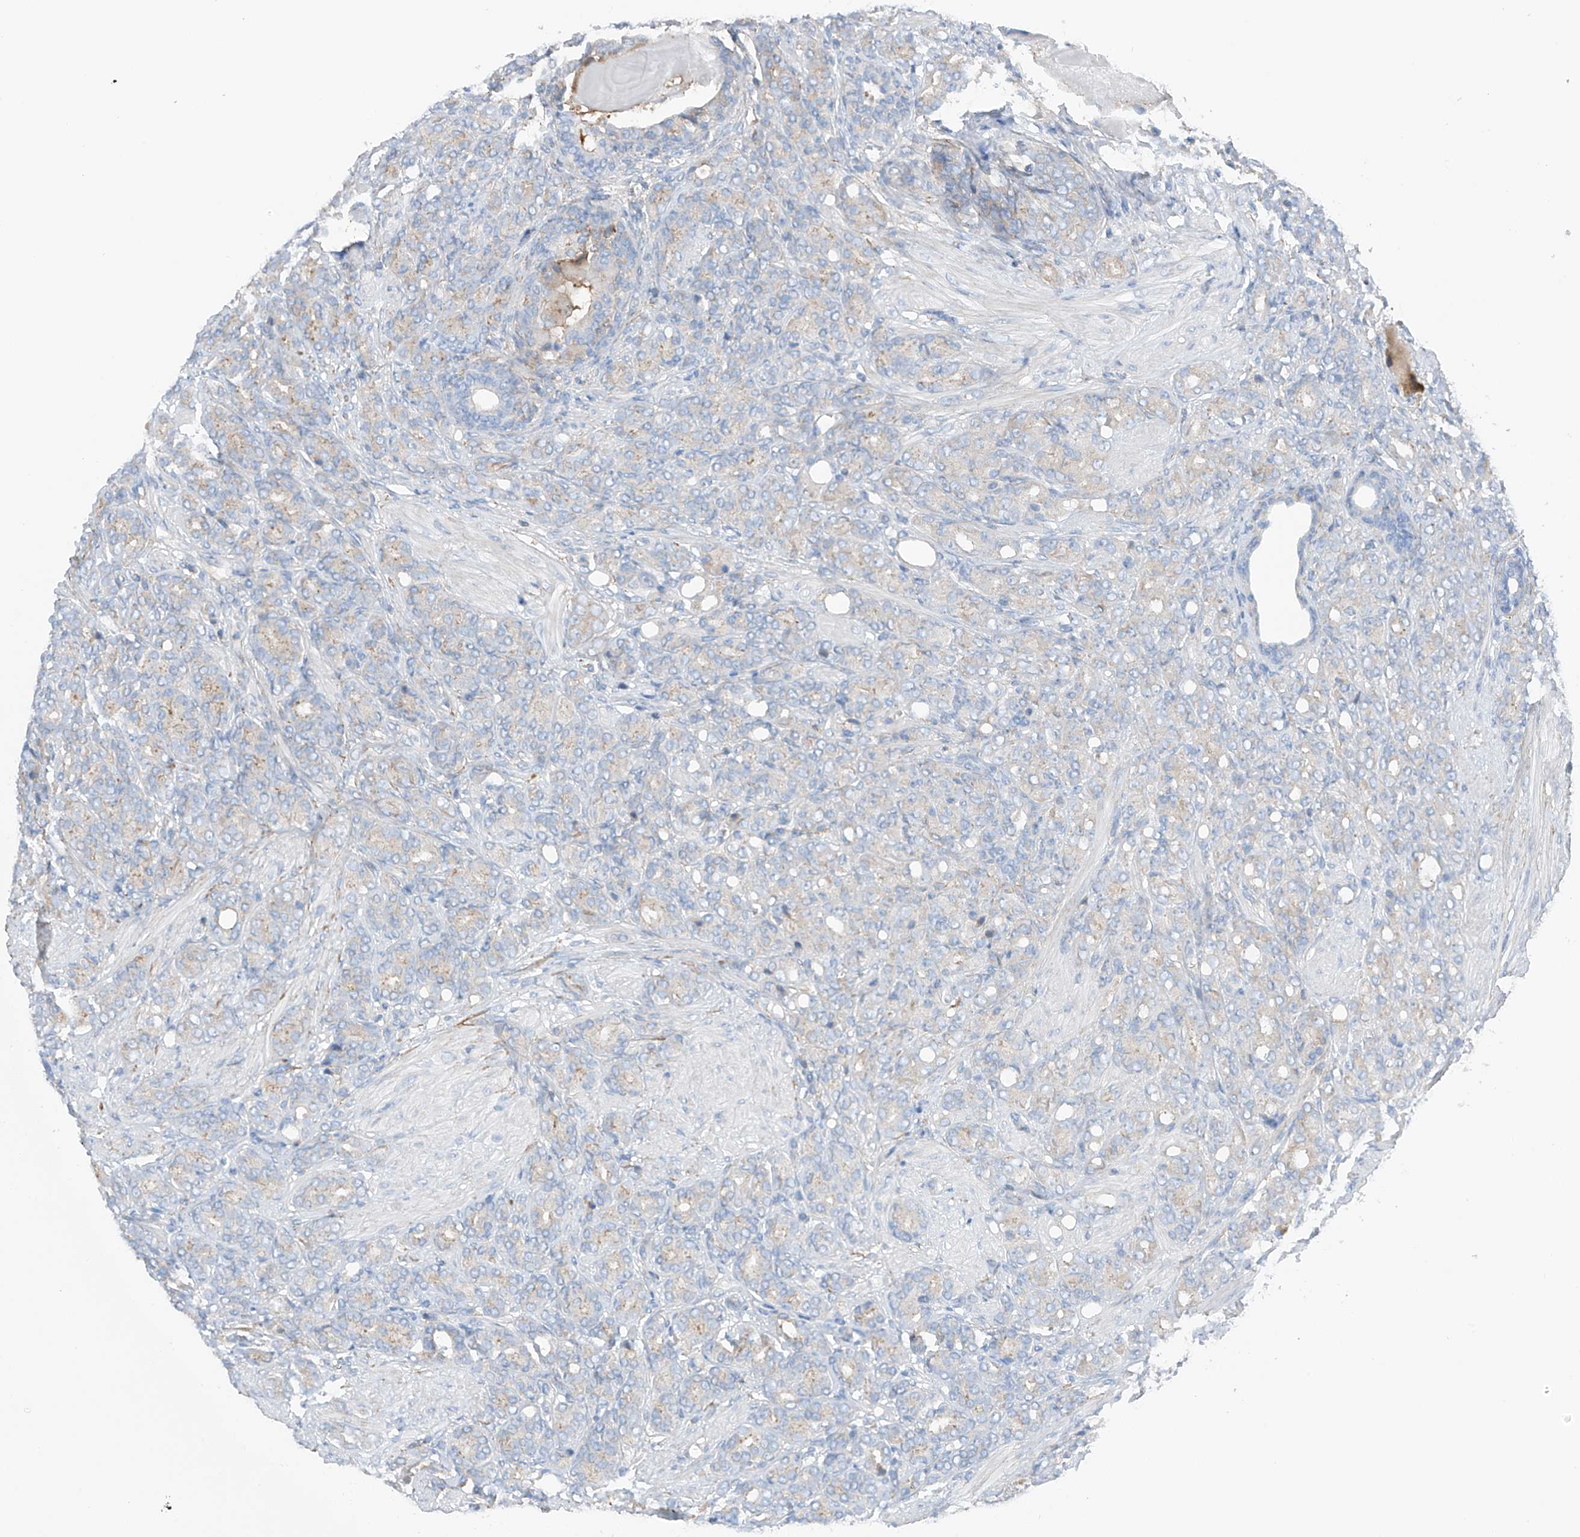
{"staining": {"intensity": "negative", "quantity": "none", "location": "none"}, "tissue": "prostate cancer", "cell_type": "Tumor cells", "image_type": "cancer", "snomed": [{"axis": "morphology", "description": "Adenocarcinoma, High grade"}, {"axis": "topography", "description": "Prostate"}], "caption": "This micrograph is of high-grade adenocarcinoma (prostate) stained with immunohistochemistry (IHC) to label a protein in brown with the nuclei are counter-stained blue. There is no expression in tumor cells.", "gene": "NALCN", "patient": {"sex": "male", "age": 62}}